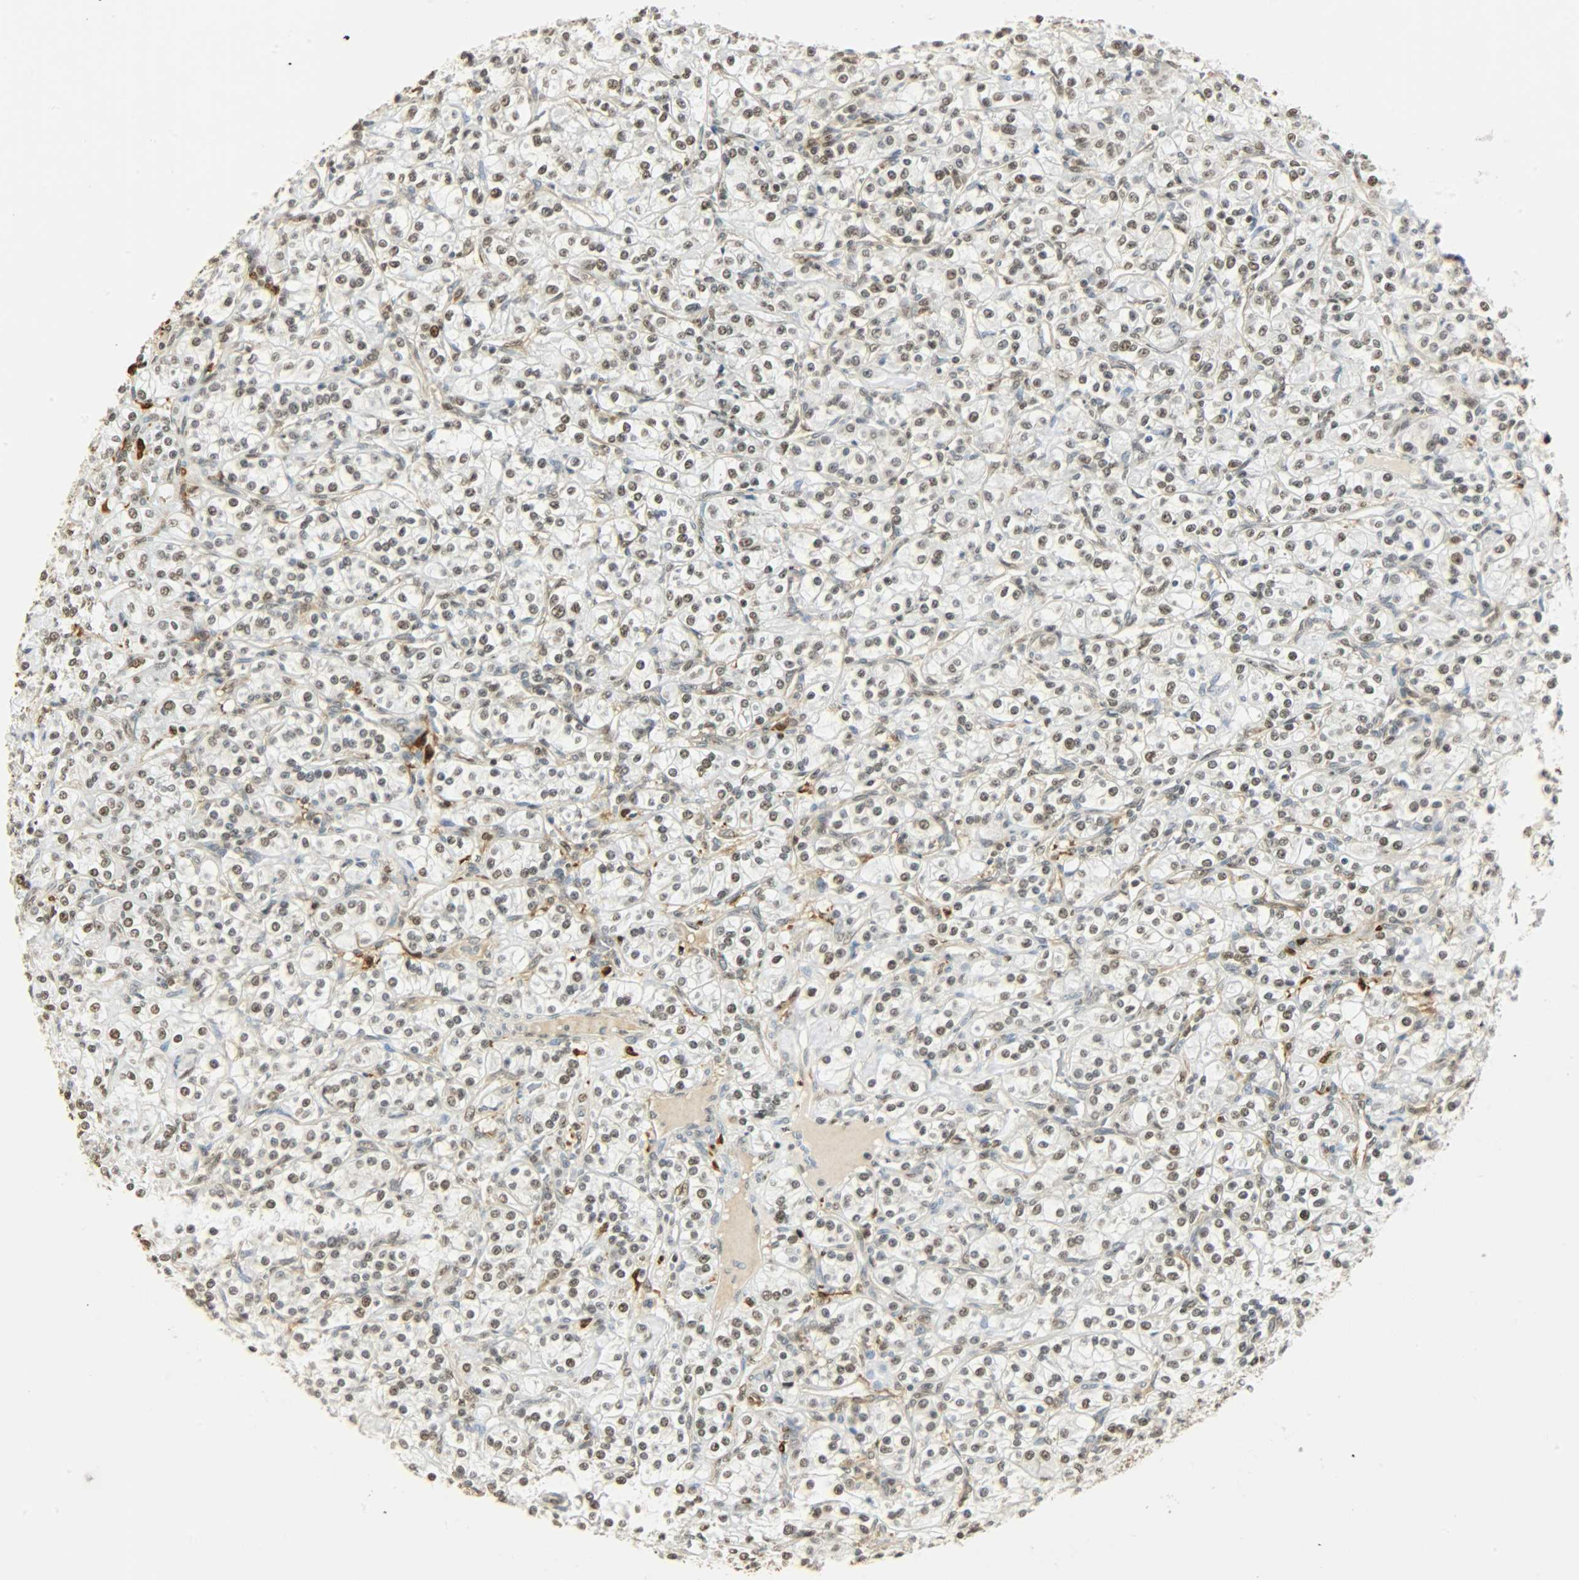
{"staining": {"intensity": "weak", "quantity": ">75%", "location": "nuclear"}, "tissue": "renal cancer", "cell_type": "Tumor cells", "image_type": "cancer", "snomed": [{"axis": "morphology", "description": "Adenocarcinoma, NOS"}, {"axis": "topography", "description": "Kidney"}], "caption": "Tumor cells exhibit low levels of weak nuclear expression in about >75% of cells in renal cancer (adenocarcinoma). The staining is performed using DAB brown chromogen to label protein expression. The nuclei are counter-stained blue using hematoxylin.", "gene": "NGFR", "patient": {"sex": "male", "age": 77}}